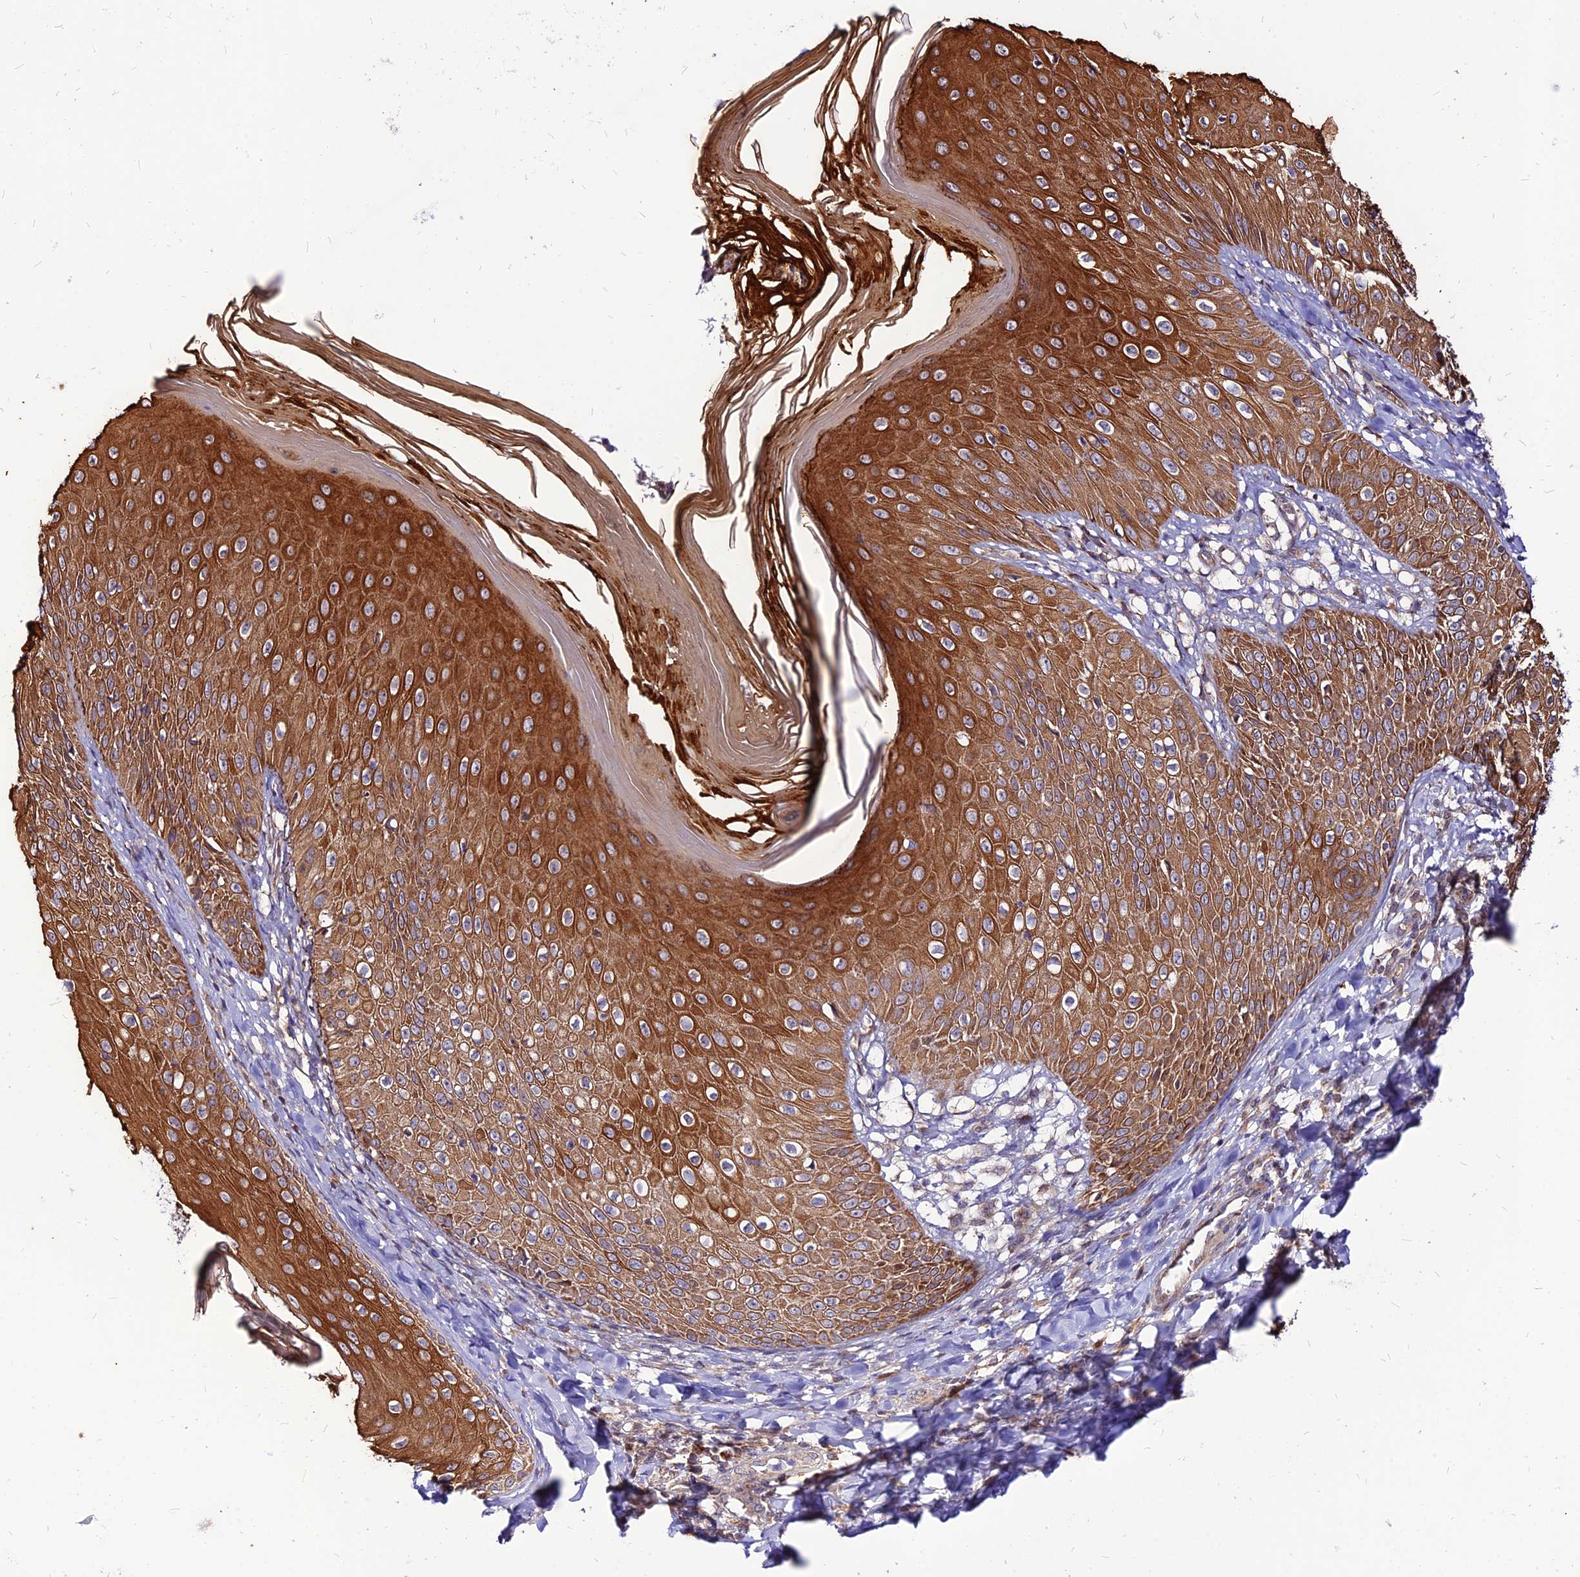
{"staining": {"intensity": "strong", "quantity": ">75%", "location": "cytoplasmic/membranous"}, "tissue": "skin", "cell_type": "Epidermal cells", "image_type": "normal", "snomed": [{"axis": "morphology", "description": "Normal tissue, NOS"}, {"axis": "morphology", "description": "Inflammation, NOS"}, {"axis": "topography", "description": "Soft tissue"}, {"axis": "topography", "description": "Anal"}], "caption": "Protein expression analysis of unremarkable skin displays strong cytoplasmic/membranous staining in approximately >75% of epidermal cells. (brown staining indicates protein expression, while blue staining denotes nuclei).", "gene": "ECI1", "patient": {"sex": "female", "age": 15}}